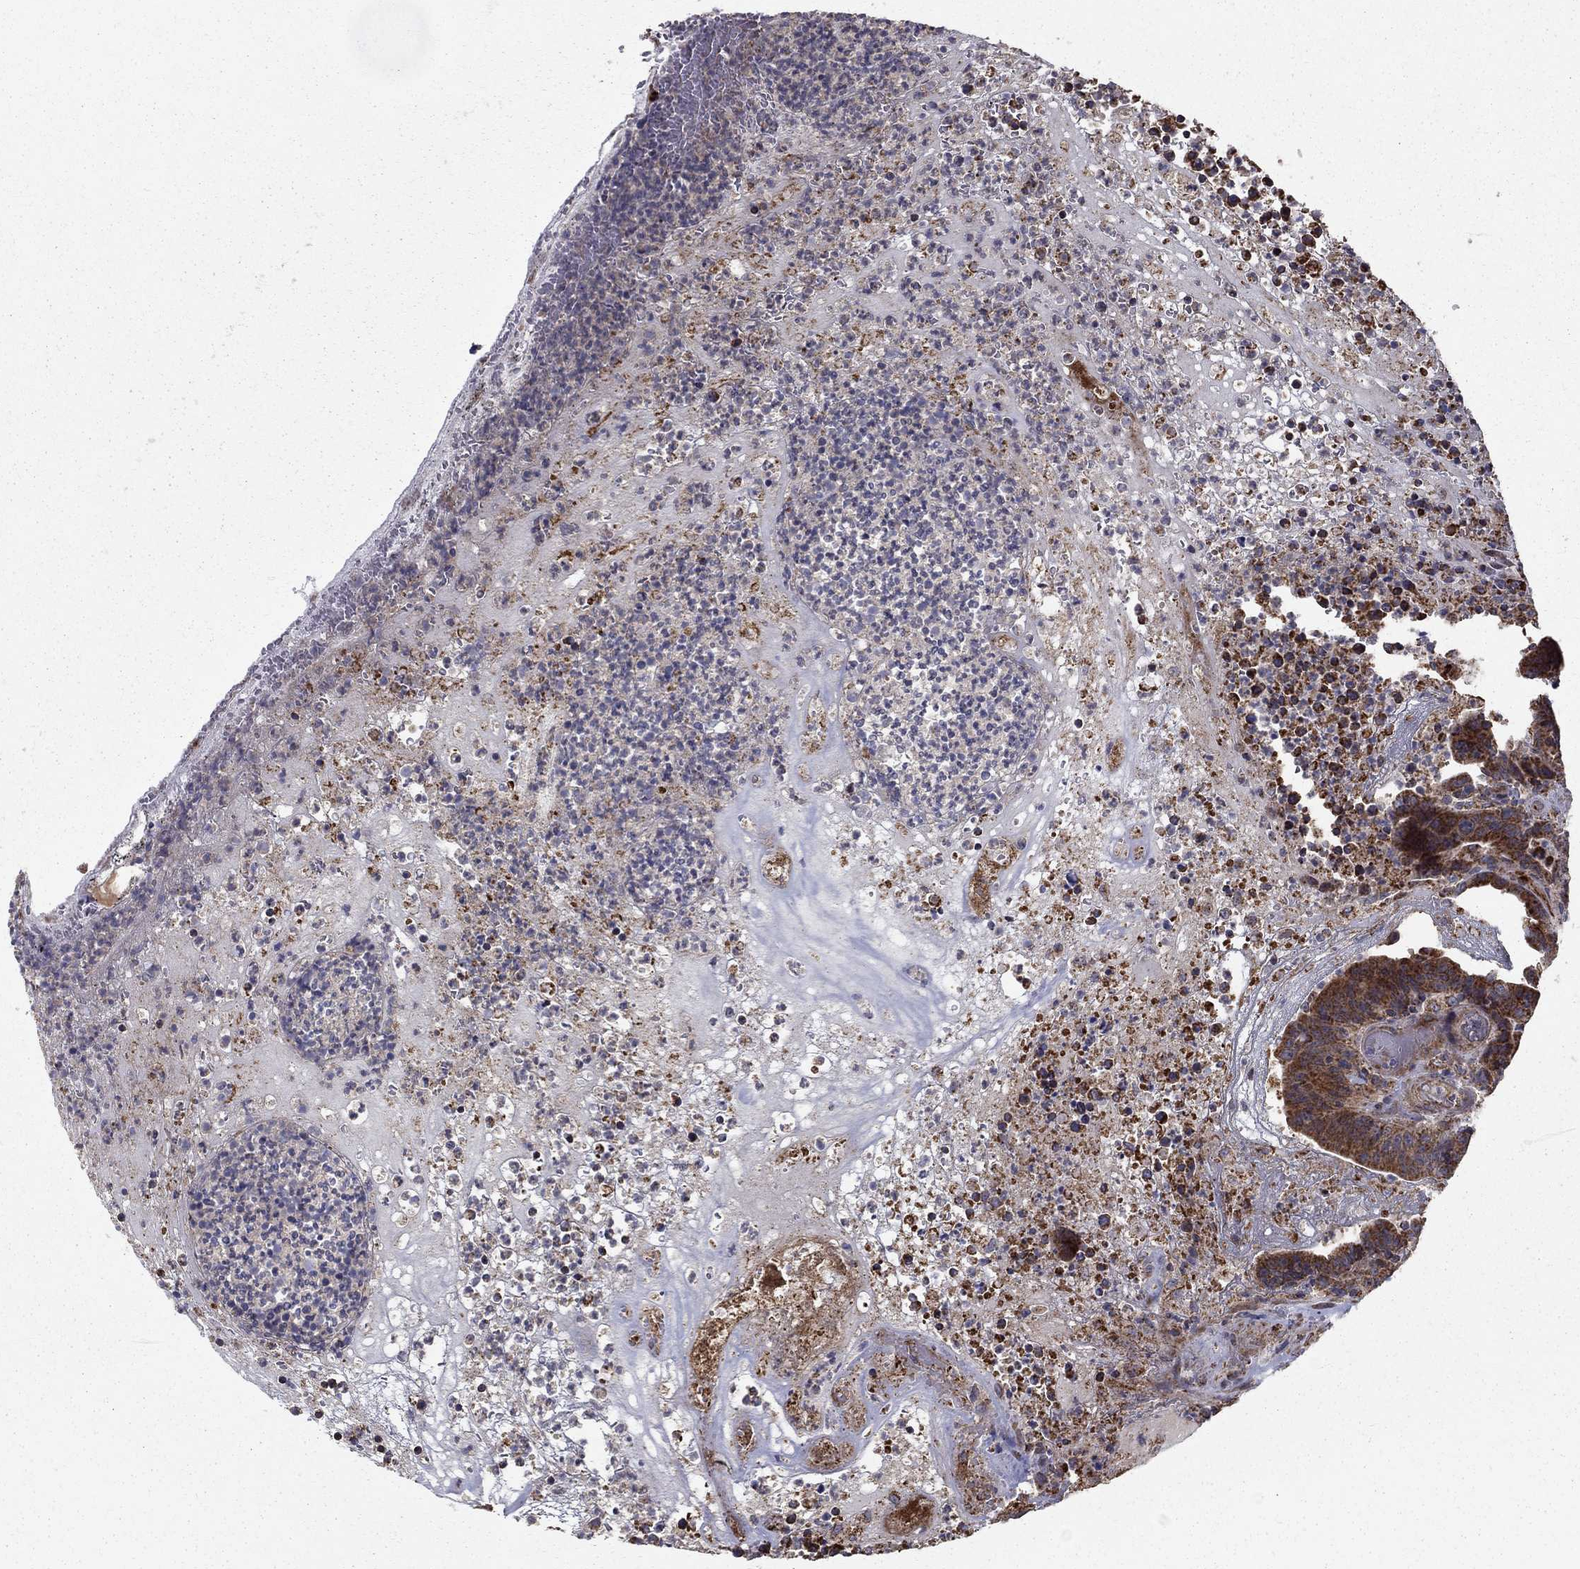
{"staining": {"intensity": "strong", "quantity": ">75%", "location": "cytoplasmic/membranous"}, "tissue": "colorectal cancer", "cell_type": "Tumor cells", "image_type": "cancer", "snomed": [{"axis": "morphology", "description": "Adenocarcinoma, NOS"}, {"axis": "topography", "description": "Colon"}], "caption": "High-magnification brightfield microscopy of colorectal cancer (adenocarcinoma) stained with DAB (3,3'-diaminobenzidine) (brown) and counterstained with hematoxylin (blue). tumor cells exhibit strong cytoplasmic/membranous staining is identified in about>75% of cells.", "gene": "NDUFS8", "patient": {"sex": "female", "age": 75}}